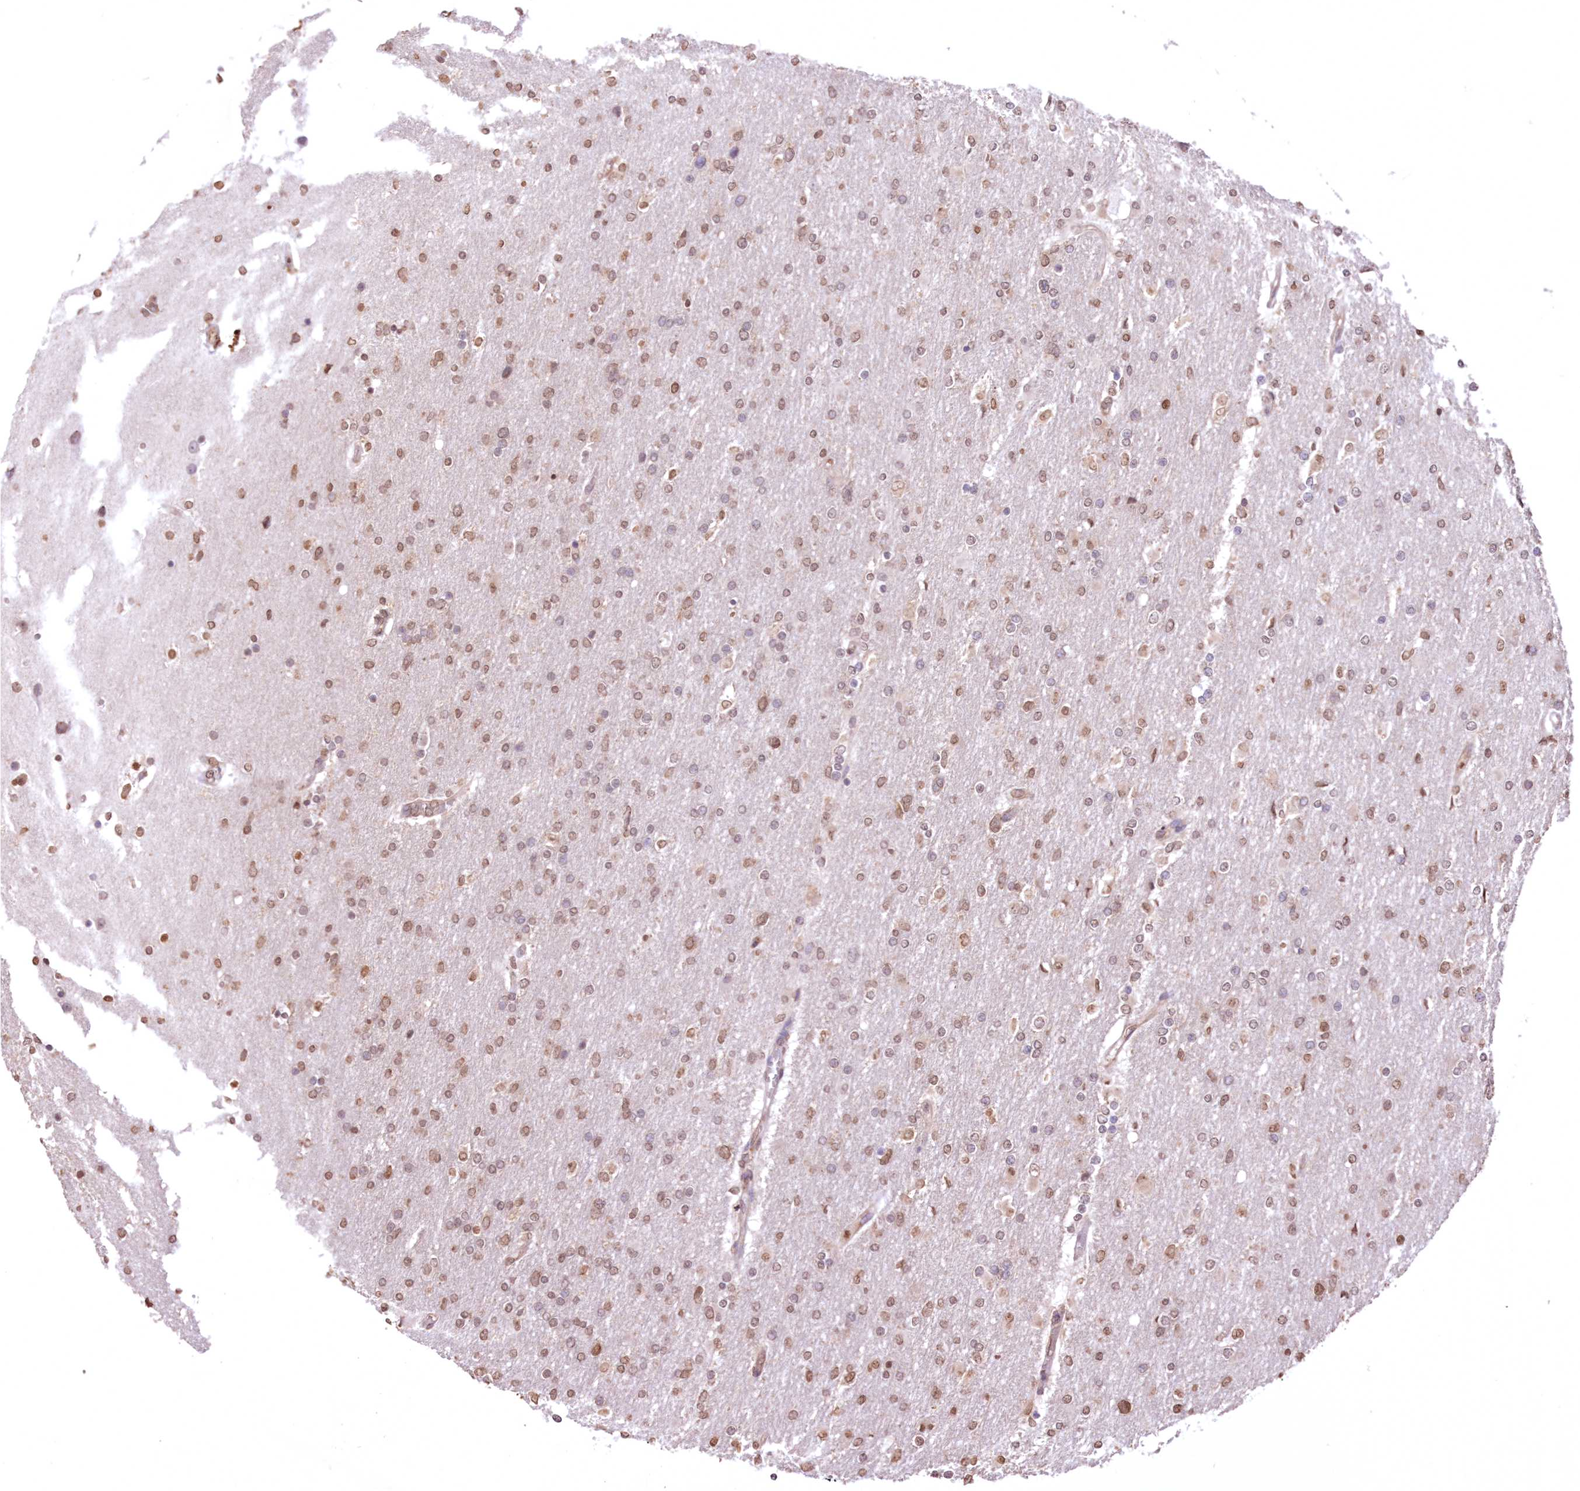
{"staining": {"intensity": "moderate", "quantity": ">75%", "location": "nuclear"}, "tissue": "glioma", "cell_type": "Tumor cells", "image_type": "cancer", "snomed": [{"axis": "morphology", "description": "Glioma, malignant, High grade"}, {"axis": "topography", "description": "Cerebral cortex"}], "caption": "Brown immunohistochemical staining in human glioma shows moderate nuclear positivity in about >75% of tumor cells.", "gene": "FCHO2", "patient": {"sex": "female", "age": 36}}